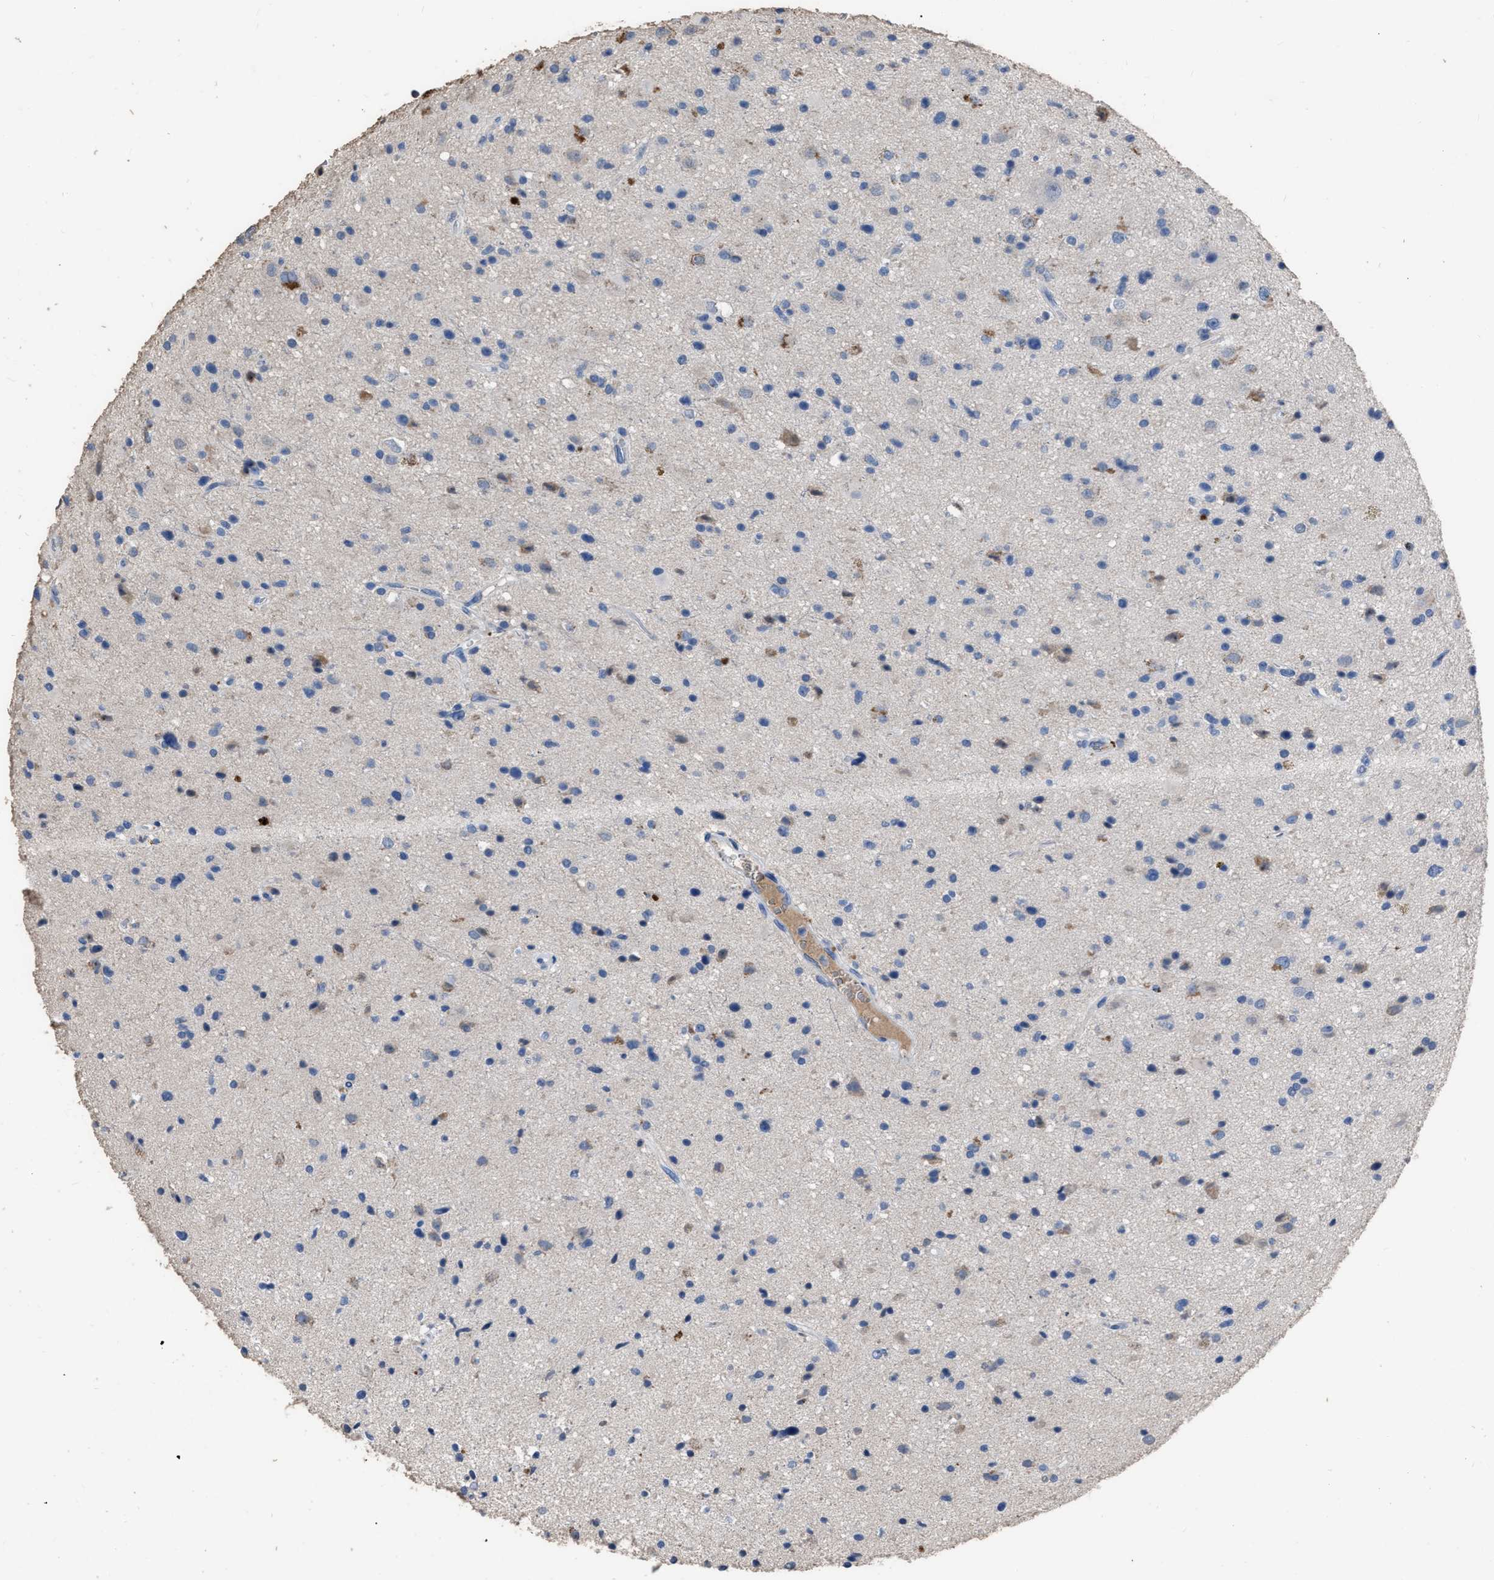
{"staining": {"intensity": "moderate", "quantity": "<25%", "location": "cytoplasmic/membranous"}, "tissue": "glioma", "cell_type": "Tumor cells", "image_type": "cancer", "snomed": [{"axis": "morphology", "description": "Glioma, malignant, High grade"}, {"axis": "topography", "description": "Brain"}], "caption": "An immunohistochemistry histopathology image of neoplastic tissue is shown. Protein staining in brown shows moderate cytoplasmic/membranous positivity in glioma within tumor cells.", "gene": "HABP2", "patient": {"sex": "male", "age": 33}}